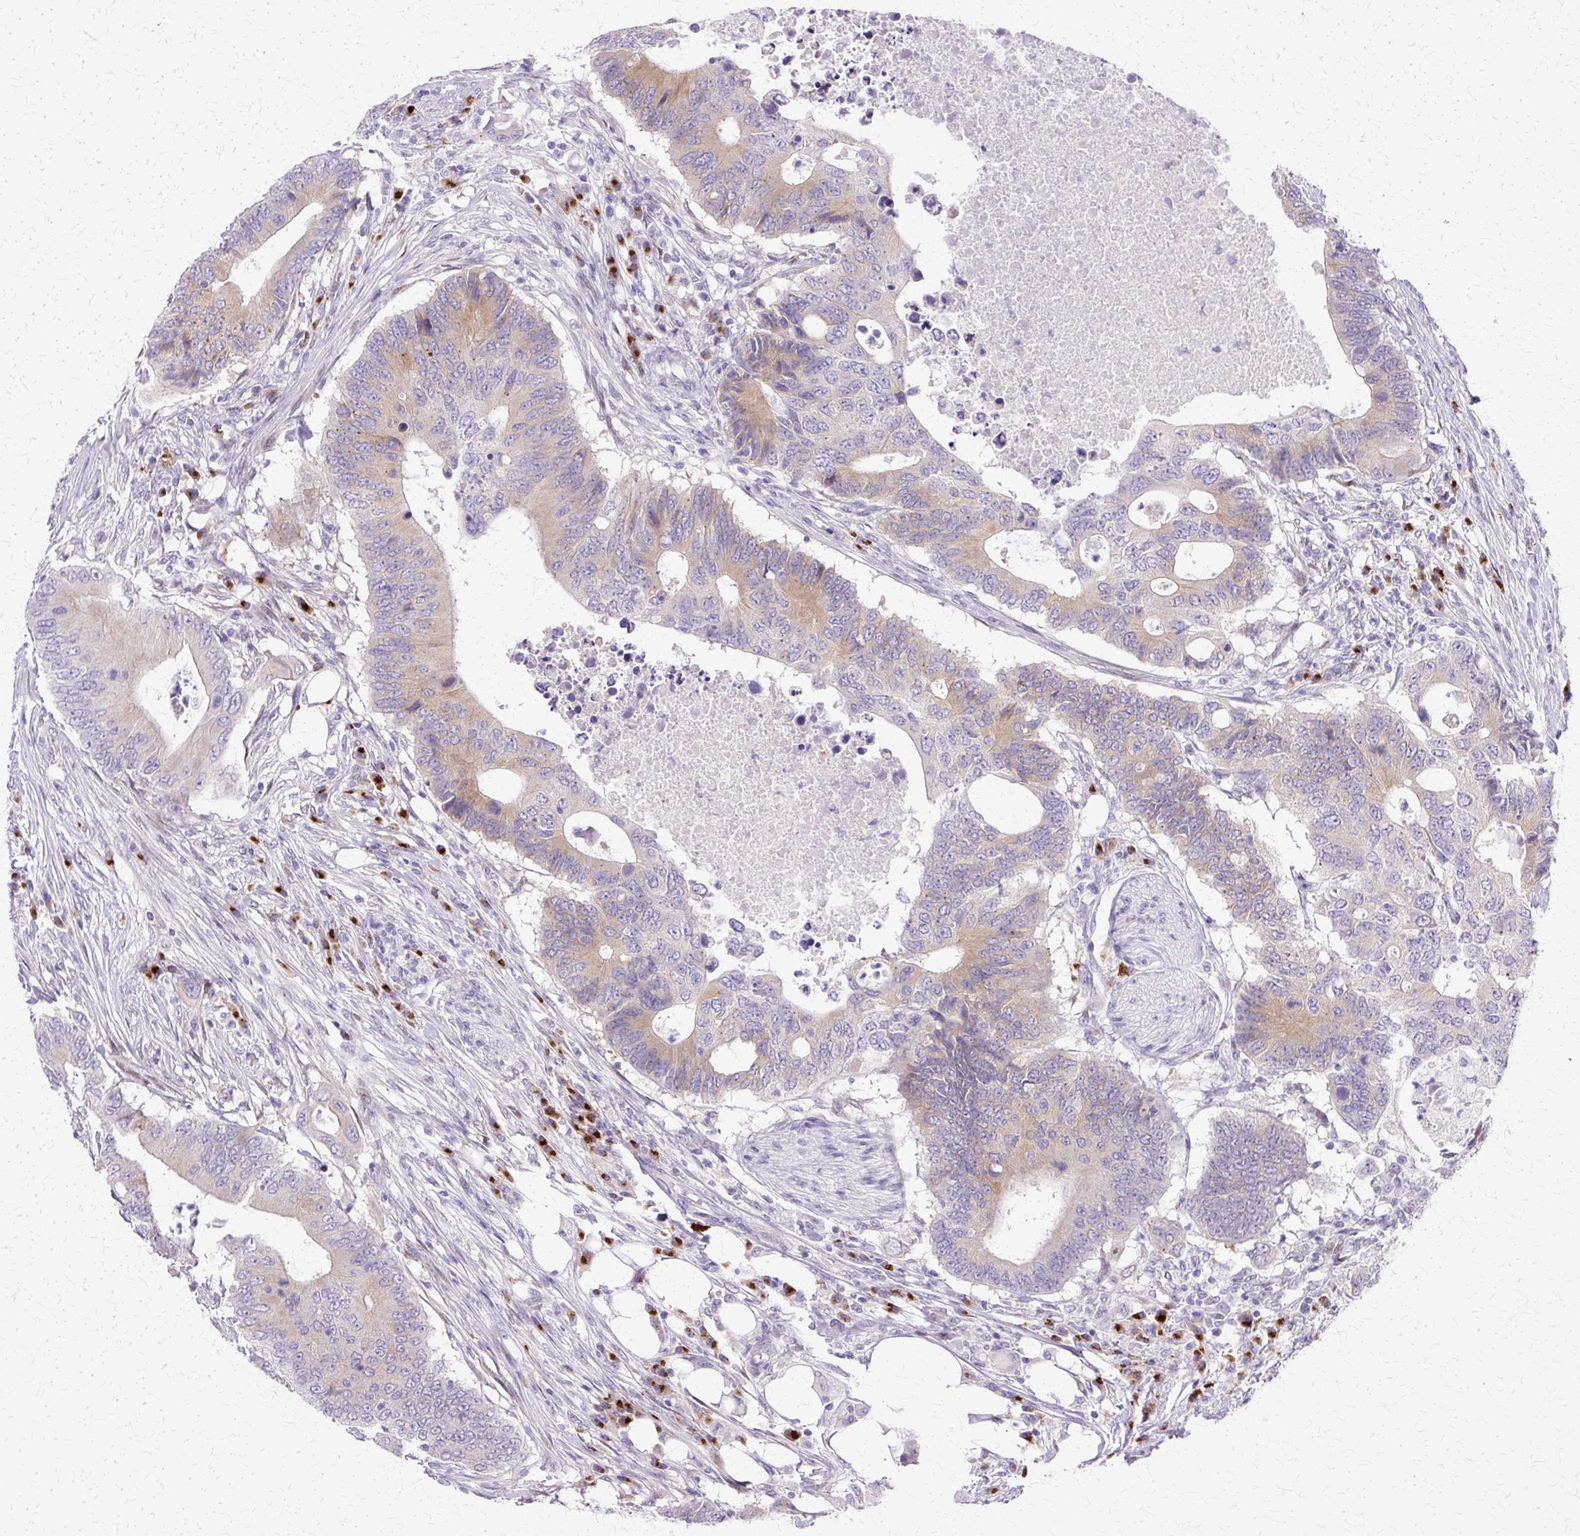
{"staining": {"intensity": "weak", "quantity": "25%-75%", "location": "cytoplasmic/membranous"}, "tissue": "colorectal cancer", "cell_type": "Tumor cells", "image_type": "cancer", "snomed": [{"axis": "morphology", "description": "Adenocarcinoma, NOS"}, {"axis": "topography", "description": "Colon"}], "caption": "Brown immunohistochemical staining in human colorectal adenocarcinoma reveals weak cytoplasmic/membranous staining in about 25%-75% of tumor cells.", "gene": "TBC1D3G", "patient": {"sex": "male", "age": 71}}